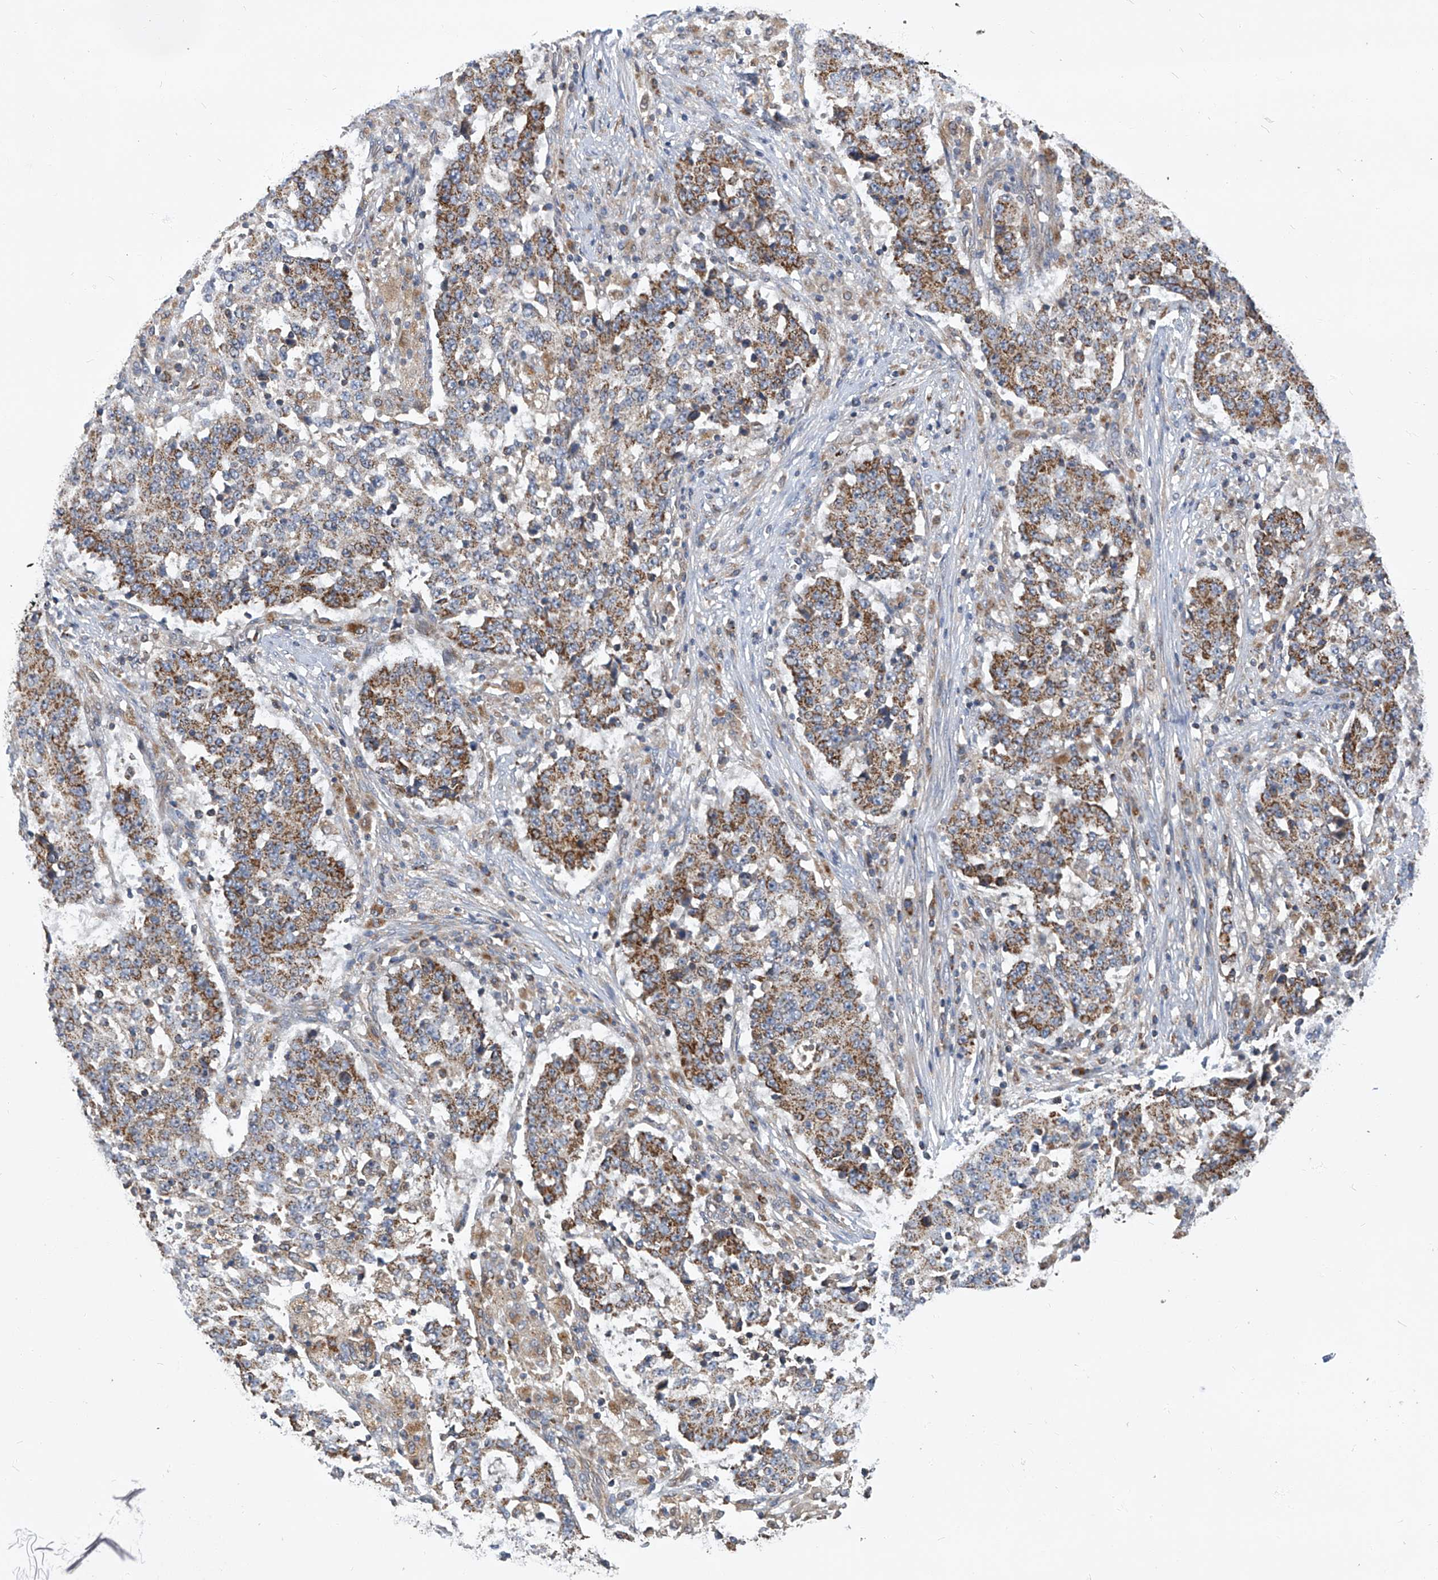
{"staining": {"intensity": "moderate", "quantity": ">75%", "location": "cytoplasmic/membranous"}, "tissue": "stomach cancer", "cell_type": "Tumor cells", "image_type": "cancer", "snomed": [{"axis": "morphology", "description": "Adenocarcinoma, NOS"}, {"axis": "topography", "description": "Stomach"}], "caption": "Adenocarcinoma (stomach) stained with DAB IHC displays medium levels of moderate cytoplasmic/membranous positivity in about >75% of tumor cells. (DAB (3,3'-diaminobenzidine) IHC with brightfield microscopy, high magnification).", "gene": "TNFRSF13B", "patient": {"sex": "male", "age": 59}}